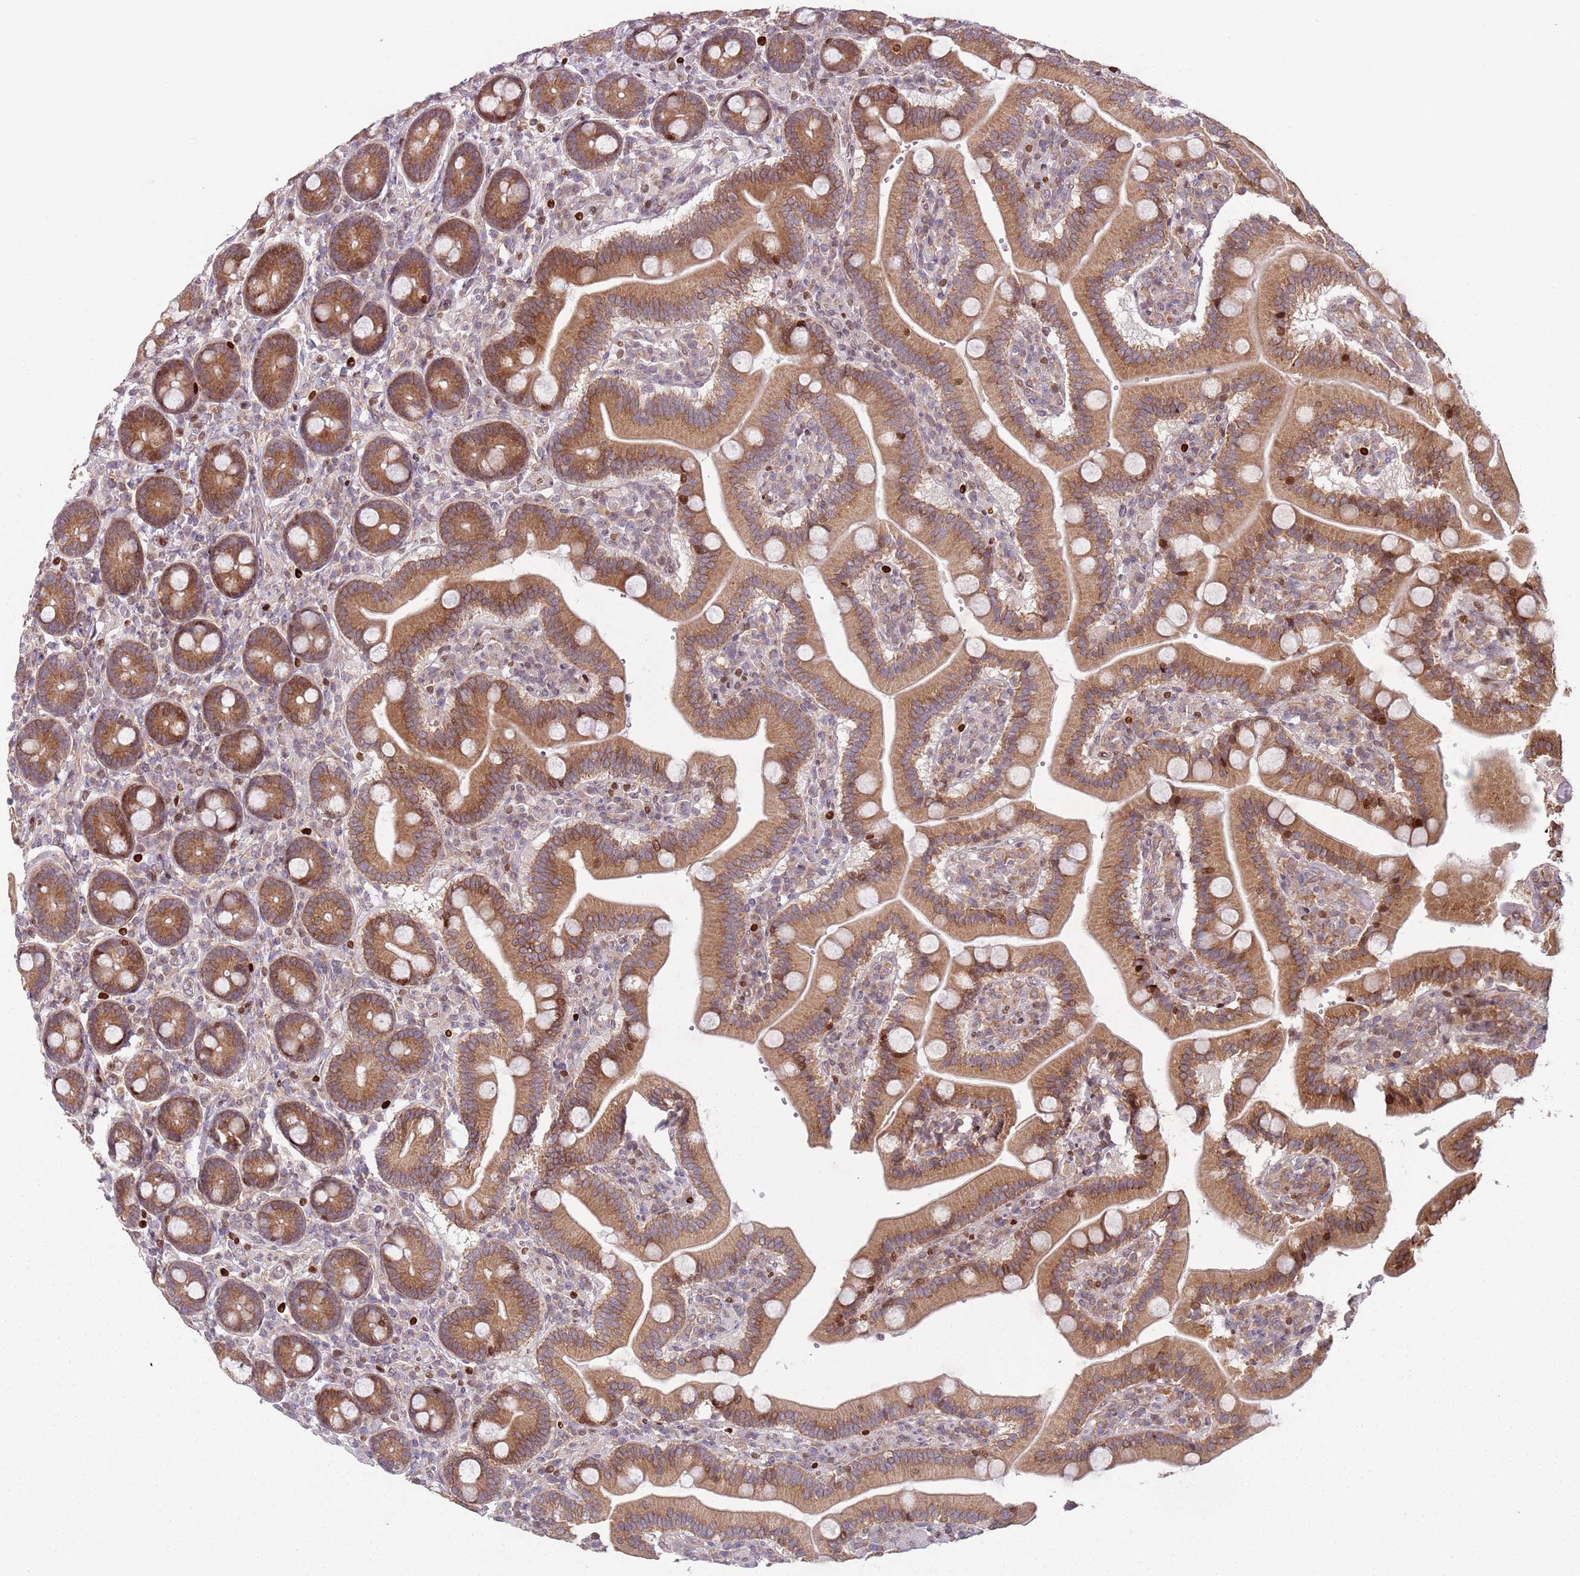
{"staining": {"intensity": "strong", "quantity": ">75%", "location": "cytoplasmic/membranous"}, "tissue": "duodenum", "cell_type": "Glandular cells", "image_type": "normal", "snomed": [{"axis": "morphology", "description": "Normal tissue, NOS"}, {"axis": "topography", "description": "Duodenum"}], "caption": "Duodenum stained with a protein marker exhibits strong staining in glandular cells.", "gene": "HNRNPLL", "patient": {"sex": "female", "age": 62}}